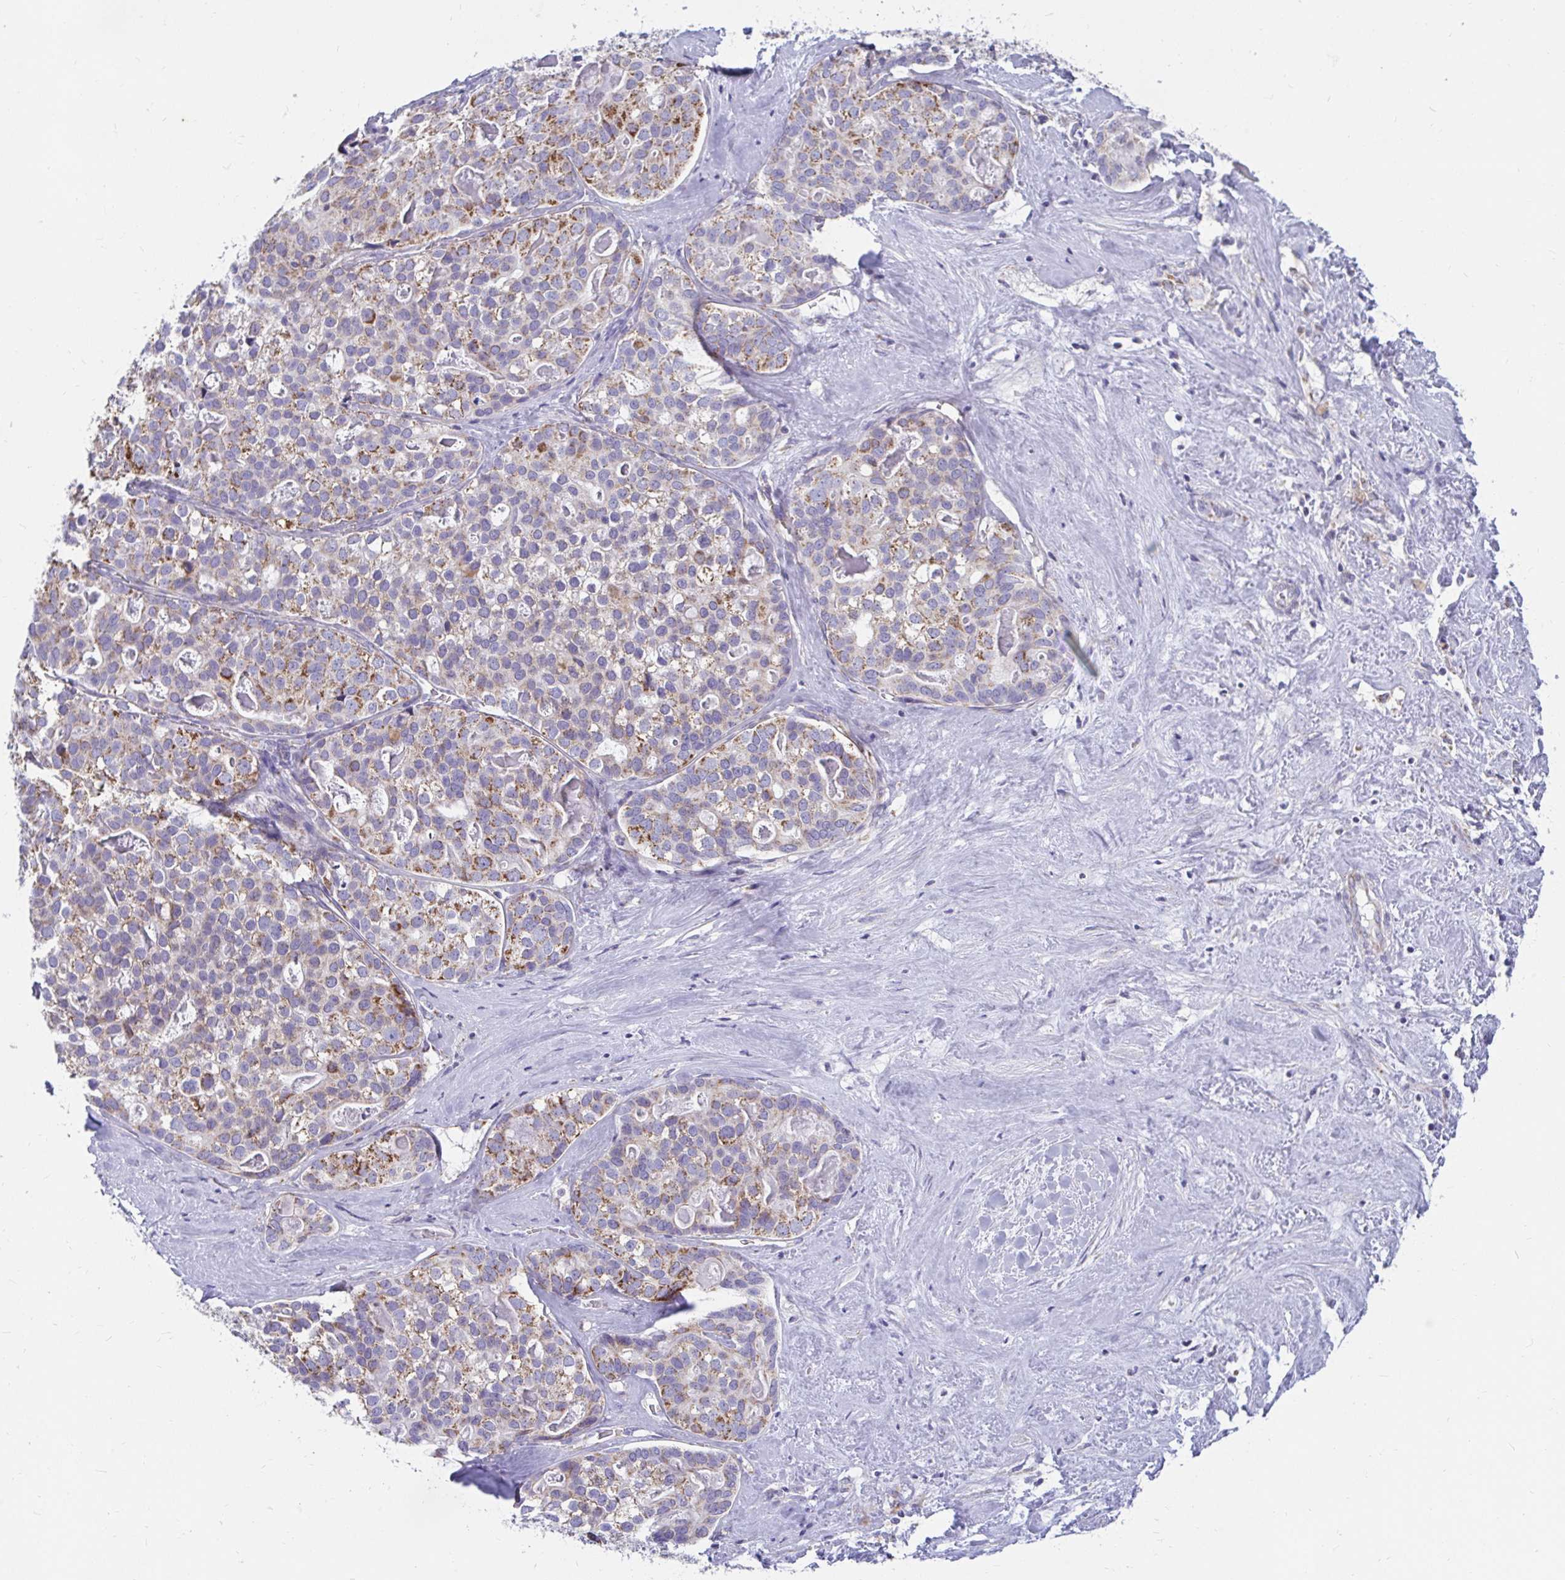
{"staining": {"intensity": "strong", "quantity": "25%-75%", "location": "cytoplasmic/membranous"}, "tissue": "liver cancer", "cell_type": "Tumor cells", "image_type": "cancer", "snomed": [{"axis": "morphology", "description": "Cholangiocarcinoma"}, {"axis": "topography", "description": "Liver"}], "caption": "A brown stain labels strong cytoplasmic/membranous staining of a protein in human liver cancer (cholangiocarcinoma) tumor cells.", "gene": "EXOC5", "patient": {"sex": "male", "age": 56}}